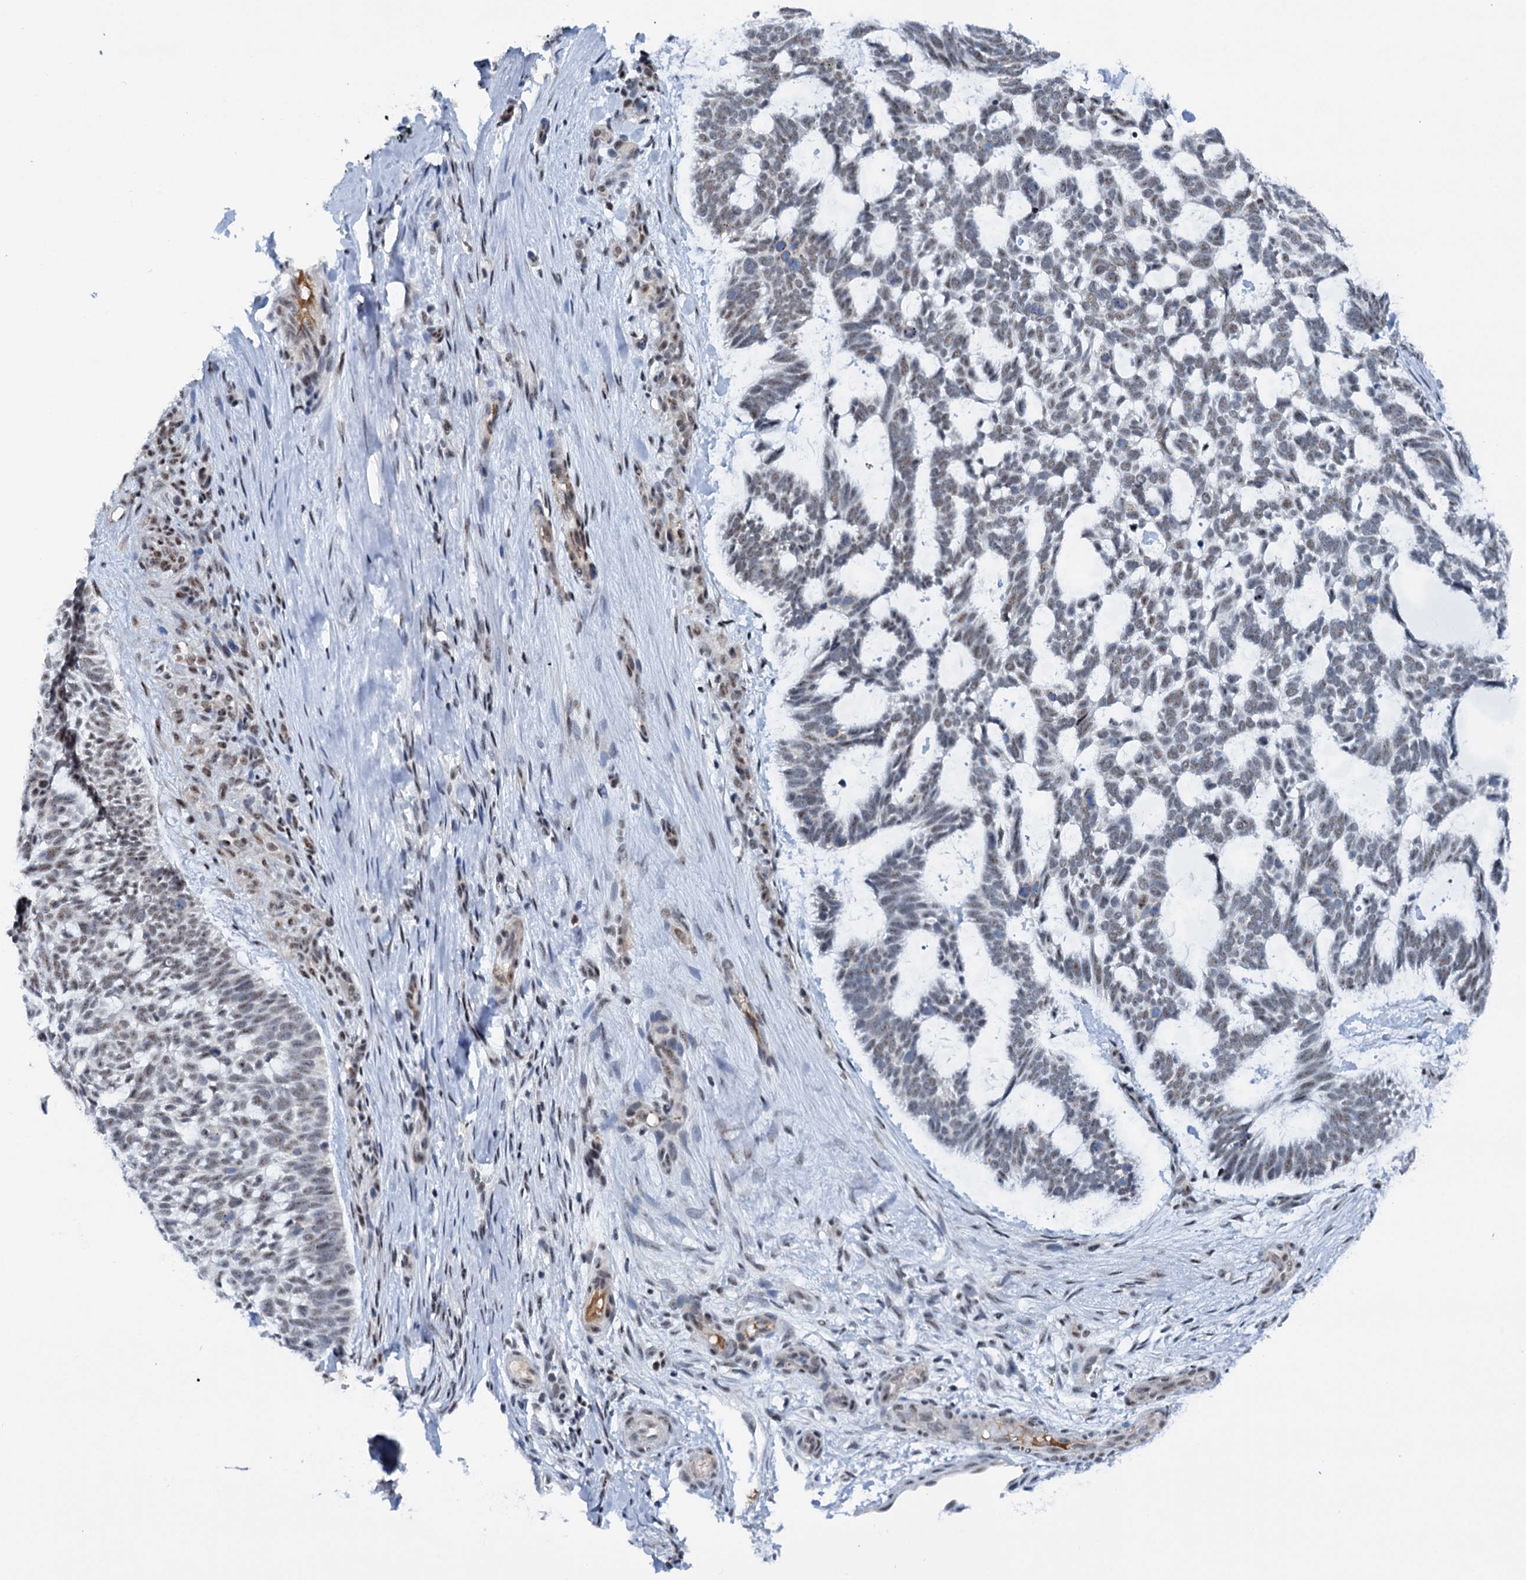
{"staining": {"intensity": "weak", "quantity": "25%-75%", "location": "nuclear"}, "tissue": "skin cancer", "cell_type": "Tumor cells", "image_type": "cancer", "snomed": [{"axis": "morphology", "description": "Basal cell carcinoma"}, {"axis": "topography", "description": "Skin"}], "caption": "Protein staining exhibits weak nuclear staining in approximately 25%-75% of tumor cells in skin basal cell carcinoma. The protein of interest is shown in brown color, while the nuclei are stained blue.", "gene": "SREK1", "patient": {"sex": "male", "age": 88}}